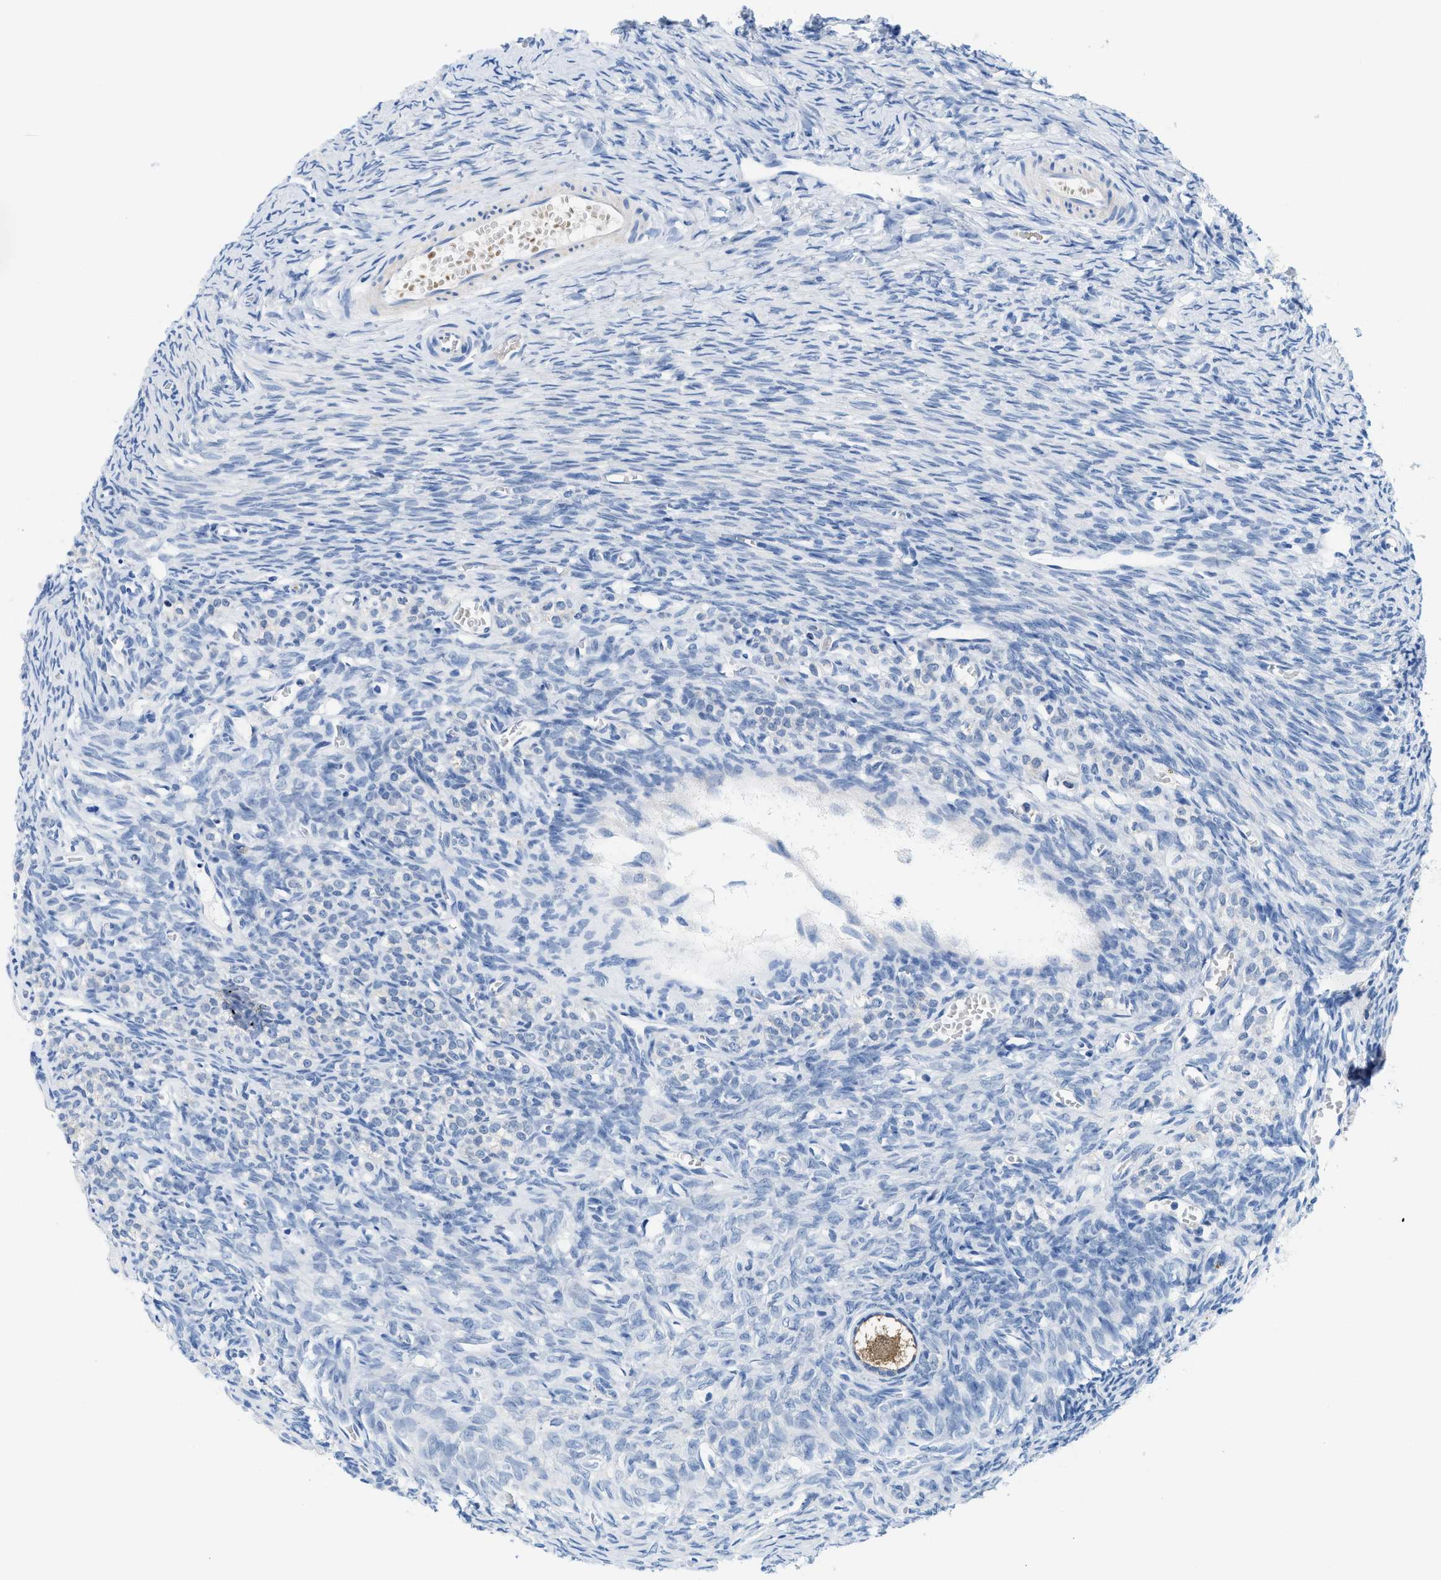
{"staining": {"intensity": "moderate", "quantity": ">75%", "location": "cytoplasmic/membranous"}, "tissue": "ovary", "cell_type": "Follicle cells", "image_type": "normal", "snomed": [{"axis": "morphology", "description": "Normal tissue, NOS"}, {"axis": "topography", "description": "Ovary"}], "caption": "Protein staining of benign ovary demonstrates moderate cytoplasmic/membranous staining in approximately >75% of follicle cells. (brown staining indicates protein expression, while blue staining denotes nuclei).", "gene": "BPGM", "patient": {"sex": "female", "age": 27}}